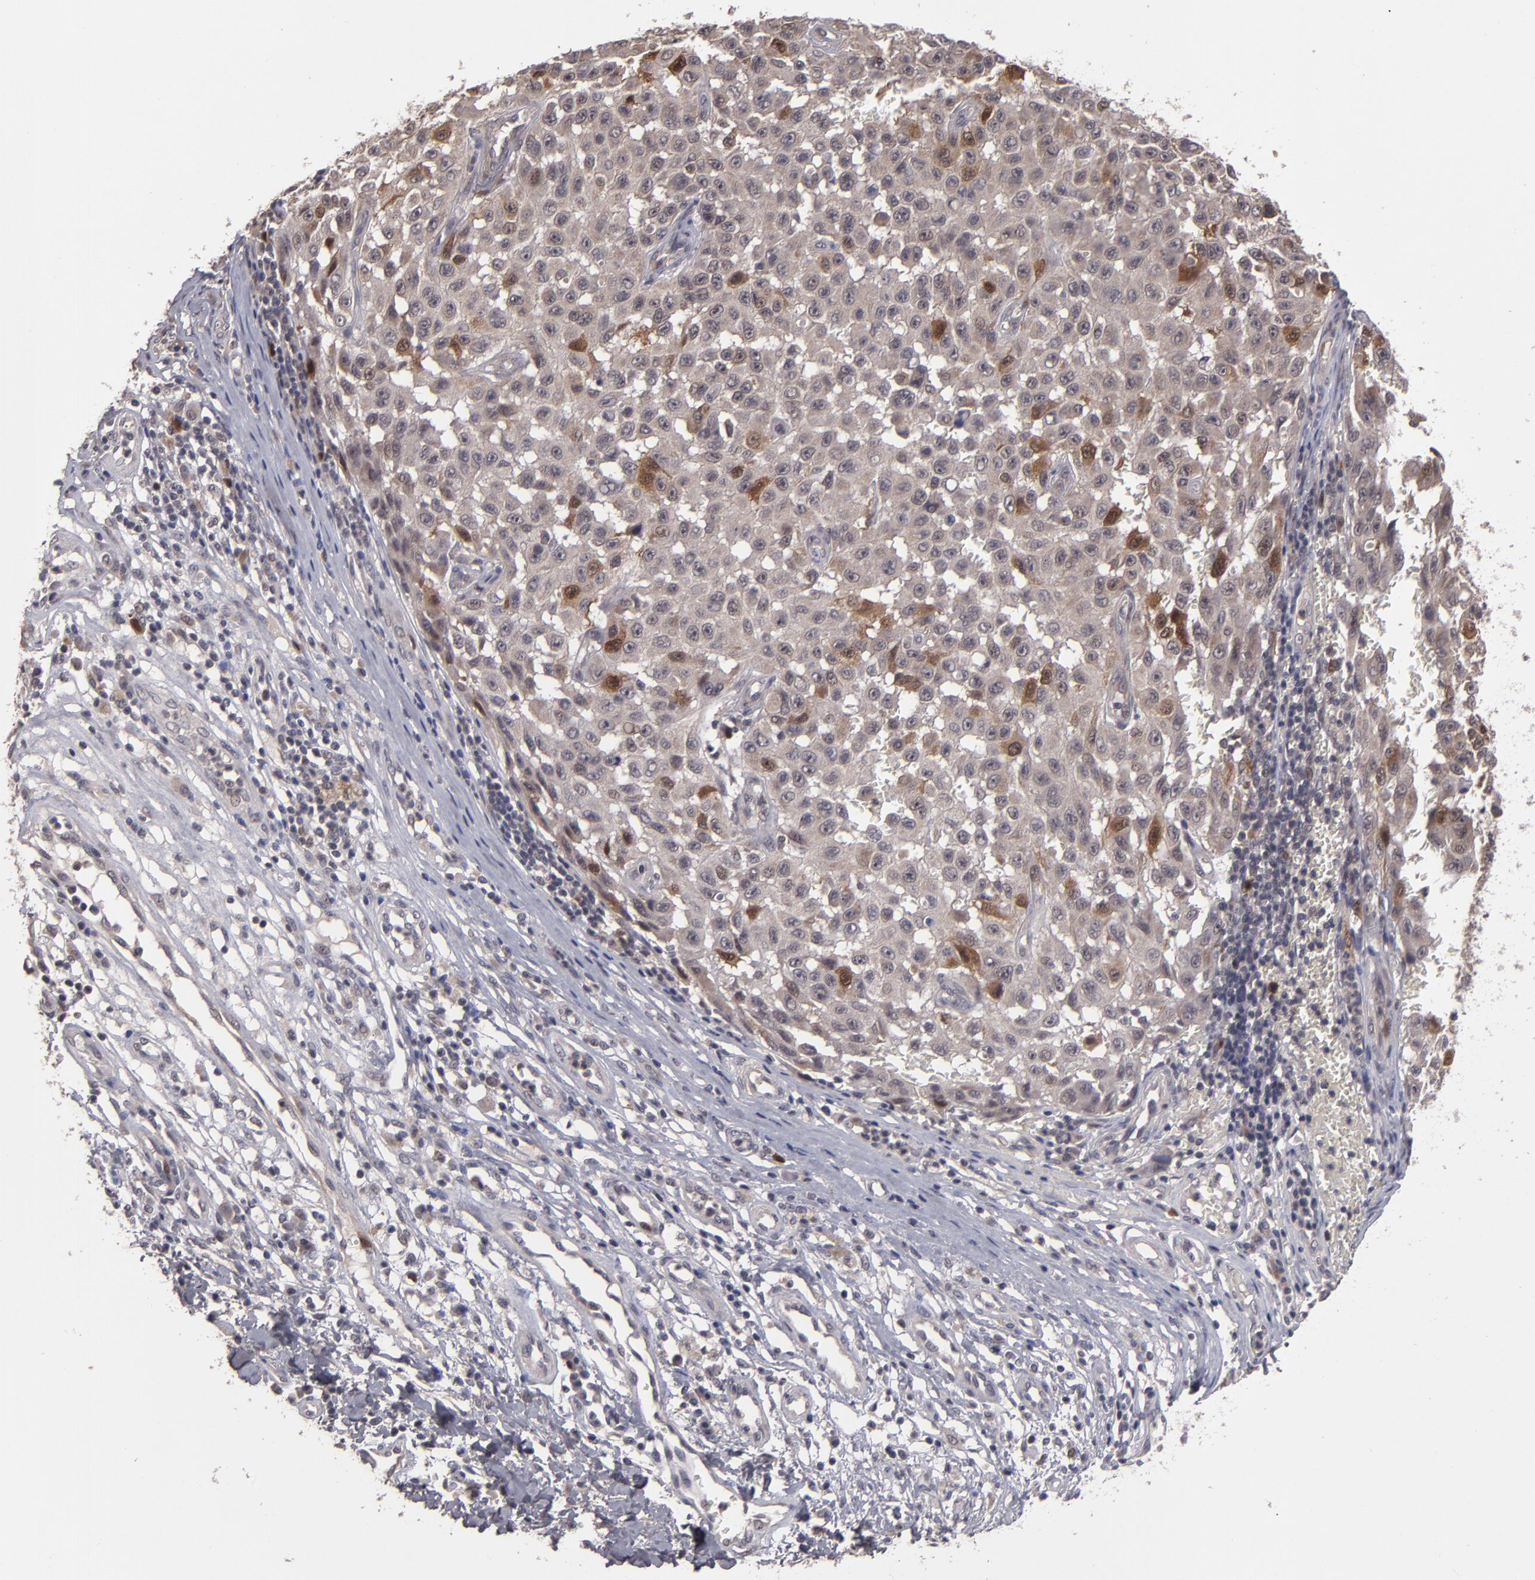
{"staining": {"intensity": "moderate", "quantity": ">75%", "location": "cytoplasmic/membranous"}, "tissue": "melanoma", "cell_type": "Tumor cells", "image_type": "cancer", "snomed": [{"axis": "morphology", "description": "Malignant melanoma, NOS"}, {"axis": "topography", "description": "Skin"}], "caption": "Malignant melanoma tissue shows moderate cytoplasmic/membranous positivity in approximately >75% of tumor cells, visualized by immunohistochemistry.", "gene": "TYMS", "patient": {"sex": "male", "age": 30}}